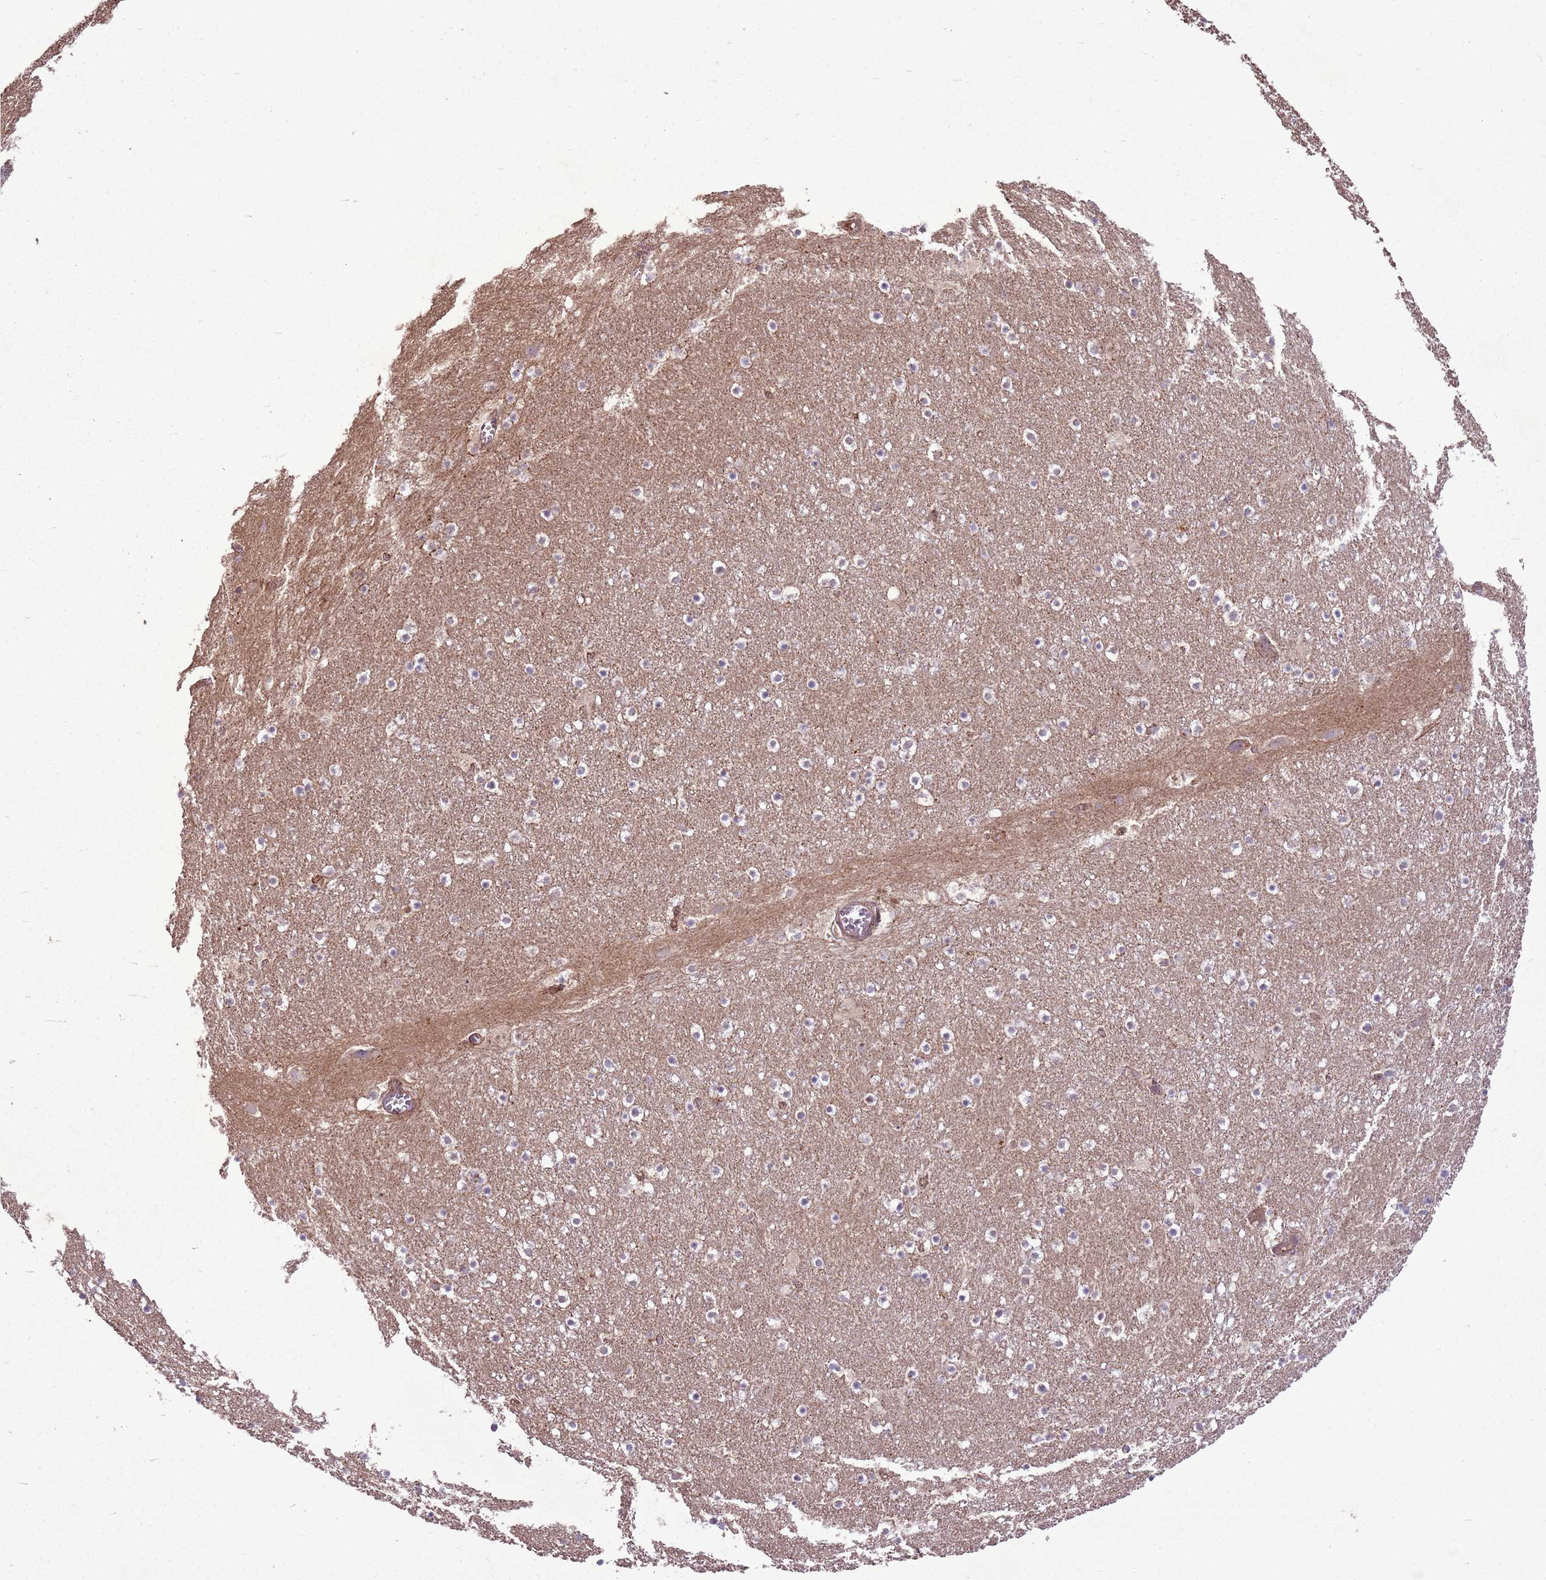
{"staining": {"intensity": "negative", "quantity": "none", "location": "none"}, "tissue": "caudate", "cell_type": "Glial cells", "image_type": "normal", "snomed": [{"axis": "morphology", "description": "Normal tissue, NOS"}, {"axis": "topography", "description": "Lateral ventricle wall"}], "caption": "Photomicrograph shows no protein expression in glial cells of normal caudate.", "gene": "ANKRD24", "patient": {"sex": "male", "age": 45}}